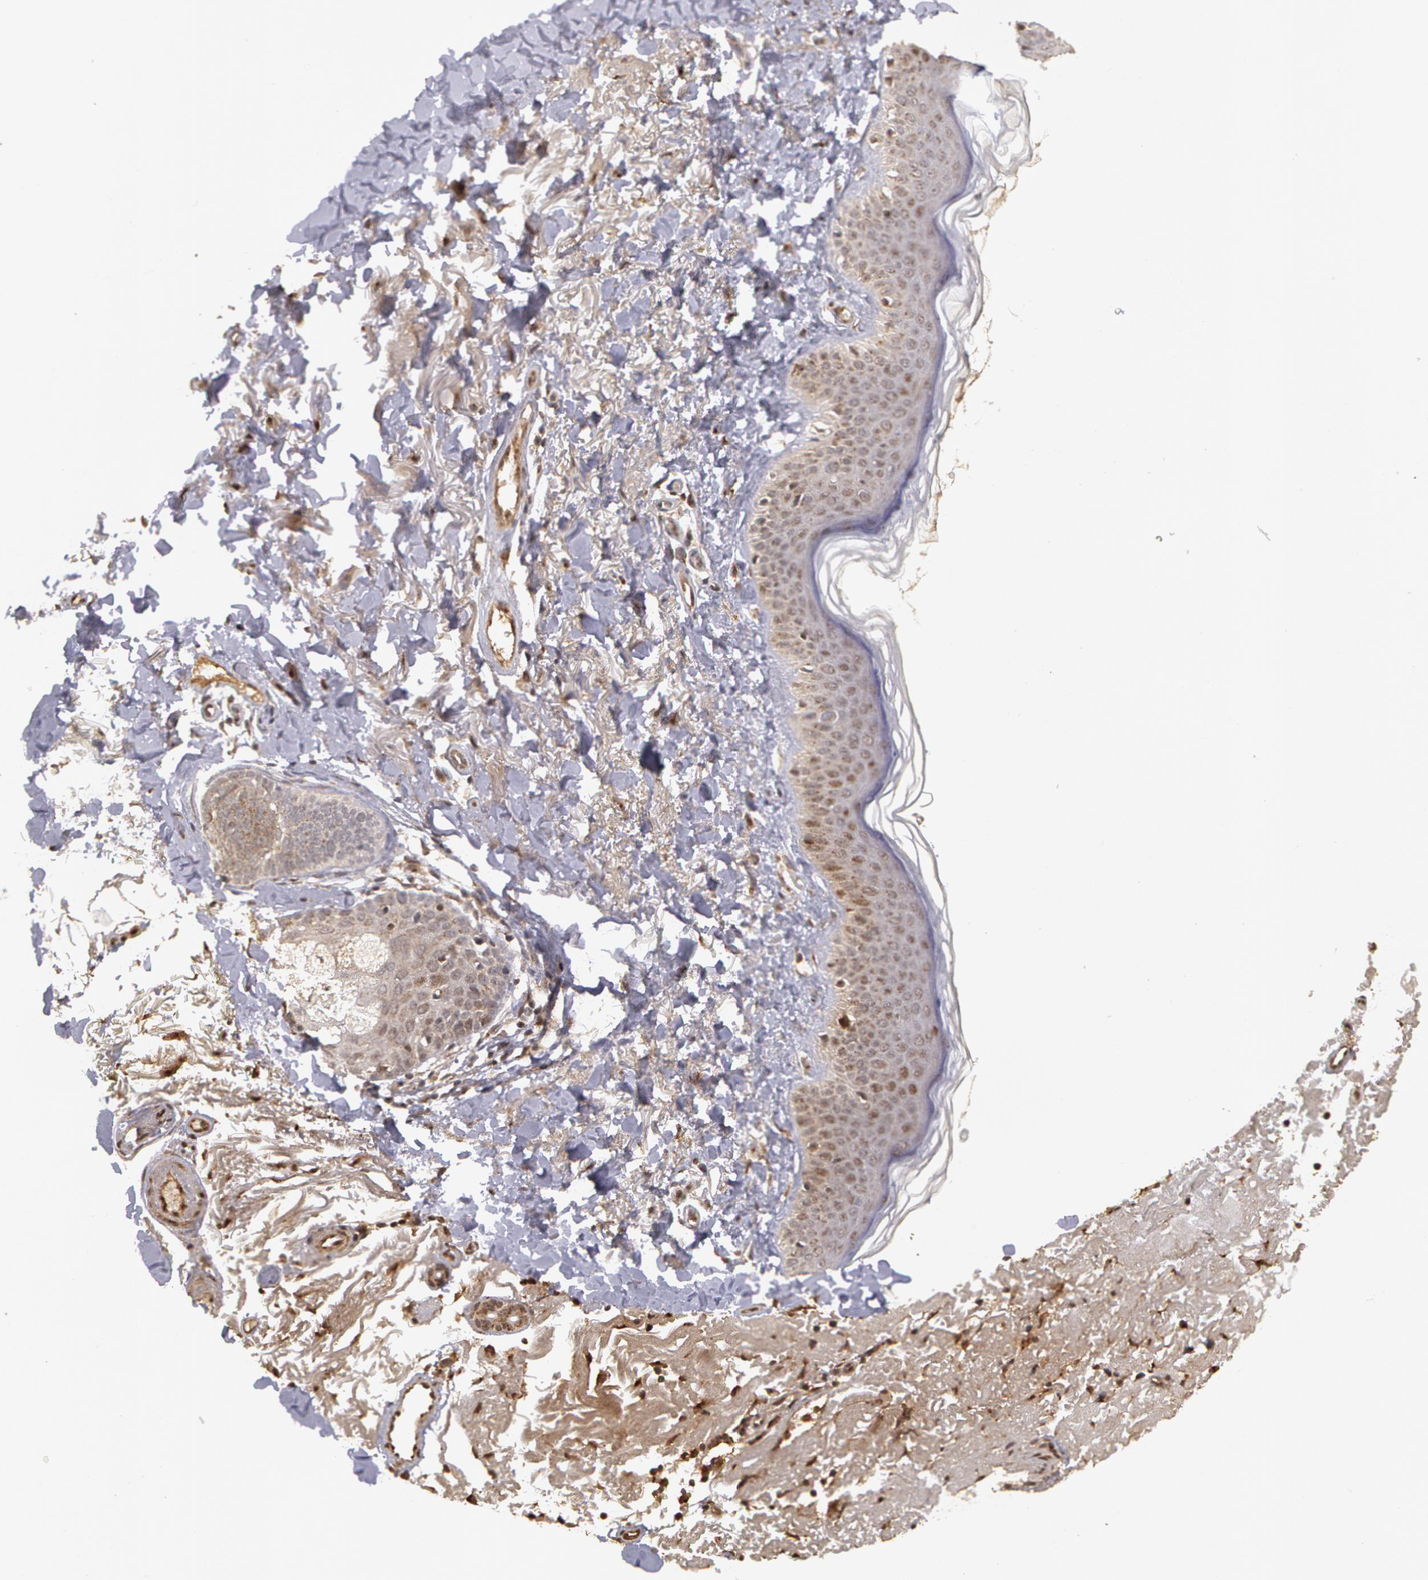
{"staining": {"intensity": "moderate", "quantity": ">75%", "location": "cytoplasmic/membranous,nuclear"}, "tissue": "skin", "cell_type": "Fibroblasts", "image_type": "normal", "snomed": [{"axis": "morphology", "description": "Normal tissue, NOS"}, {"axis": "morphology", "description": "Neoplasm, benign, NOS"}, {"axis": "topography", "description": "Skin"}], "caption": "The photomicrograph displays staining of unremarkable skin, revealing moderate cytoplasmic/membranous,nuclear protein staining (brown color) within fibroblasts. (IHC, brightfield microscopy, high magnification).", "gene": "STX5", "patient": {"sex": "female", "age": 53}}